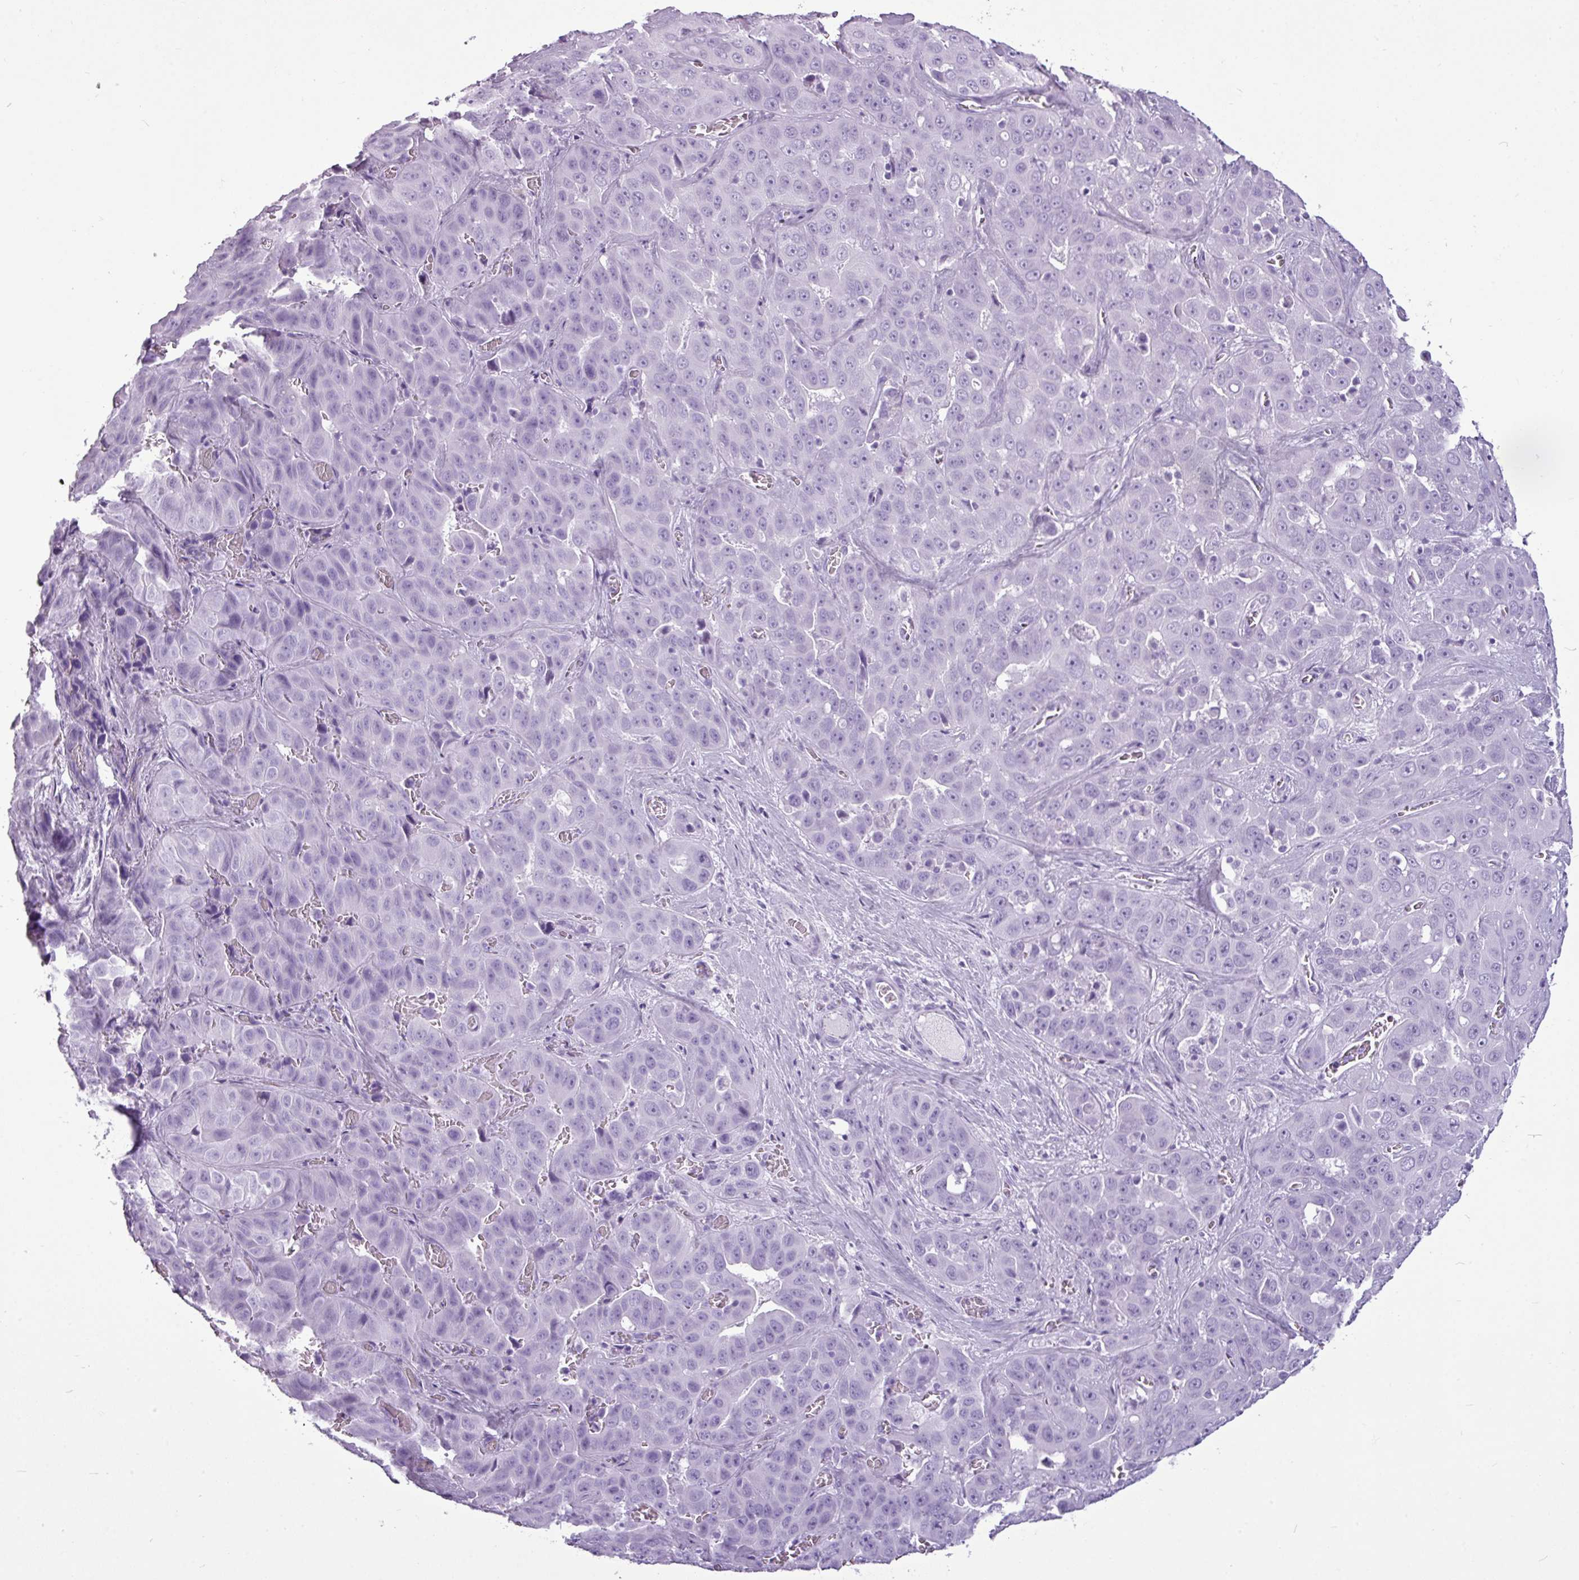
{"staining": {"intensity": "negative", "quantity": "none", "location": "none"}, "tissue": "liver cancer", "cell_type": "Tumor cells", "image_type": "cancer", "snomed": [{"axis": "morphology", "description": "Cholangiocarcinoma"}, {"axis": "topography", "description": "Liver"}], "caption": "Tumor cells are negative for protein expression in human liver cancer (cholangiocarcinoma).", "gene": "AMY1B", "patient": {"sex": "female", "age": 52}}